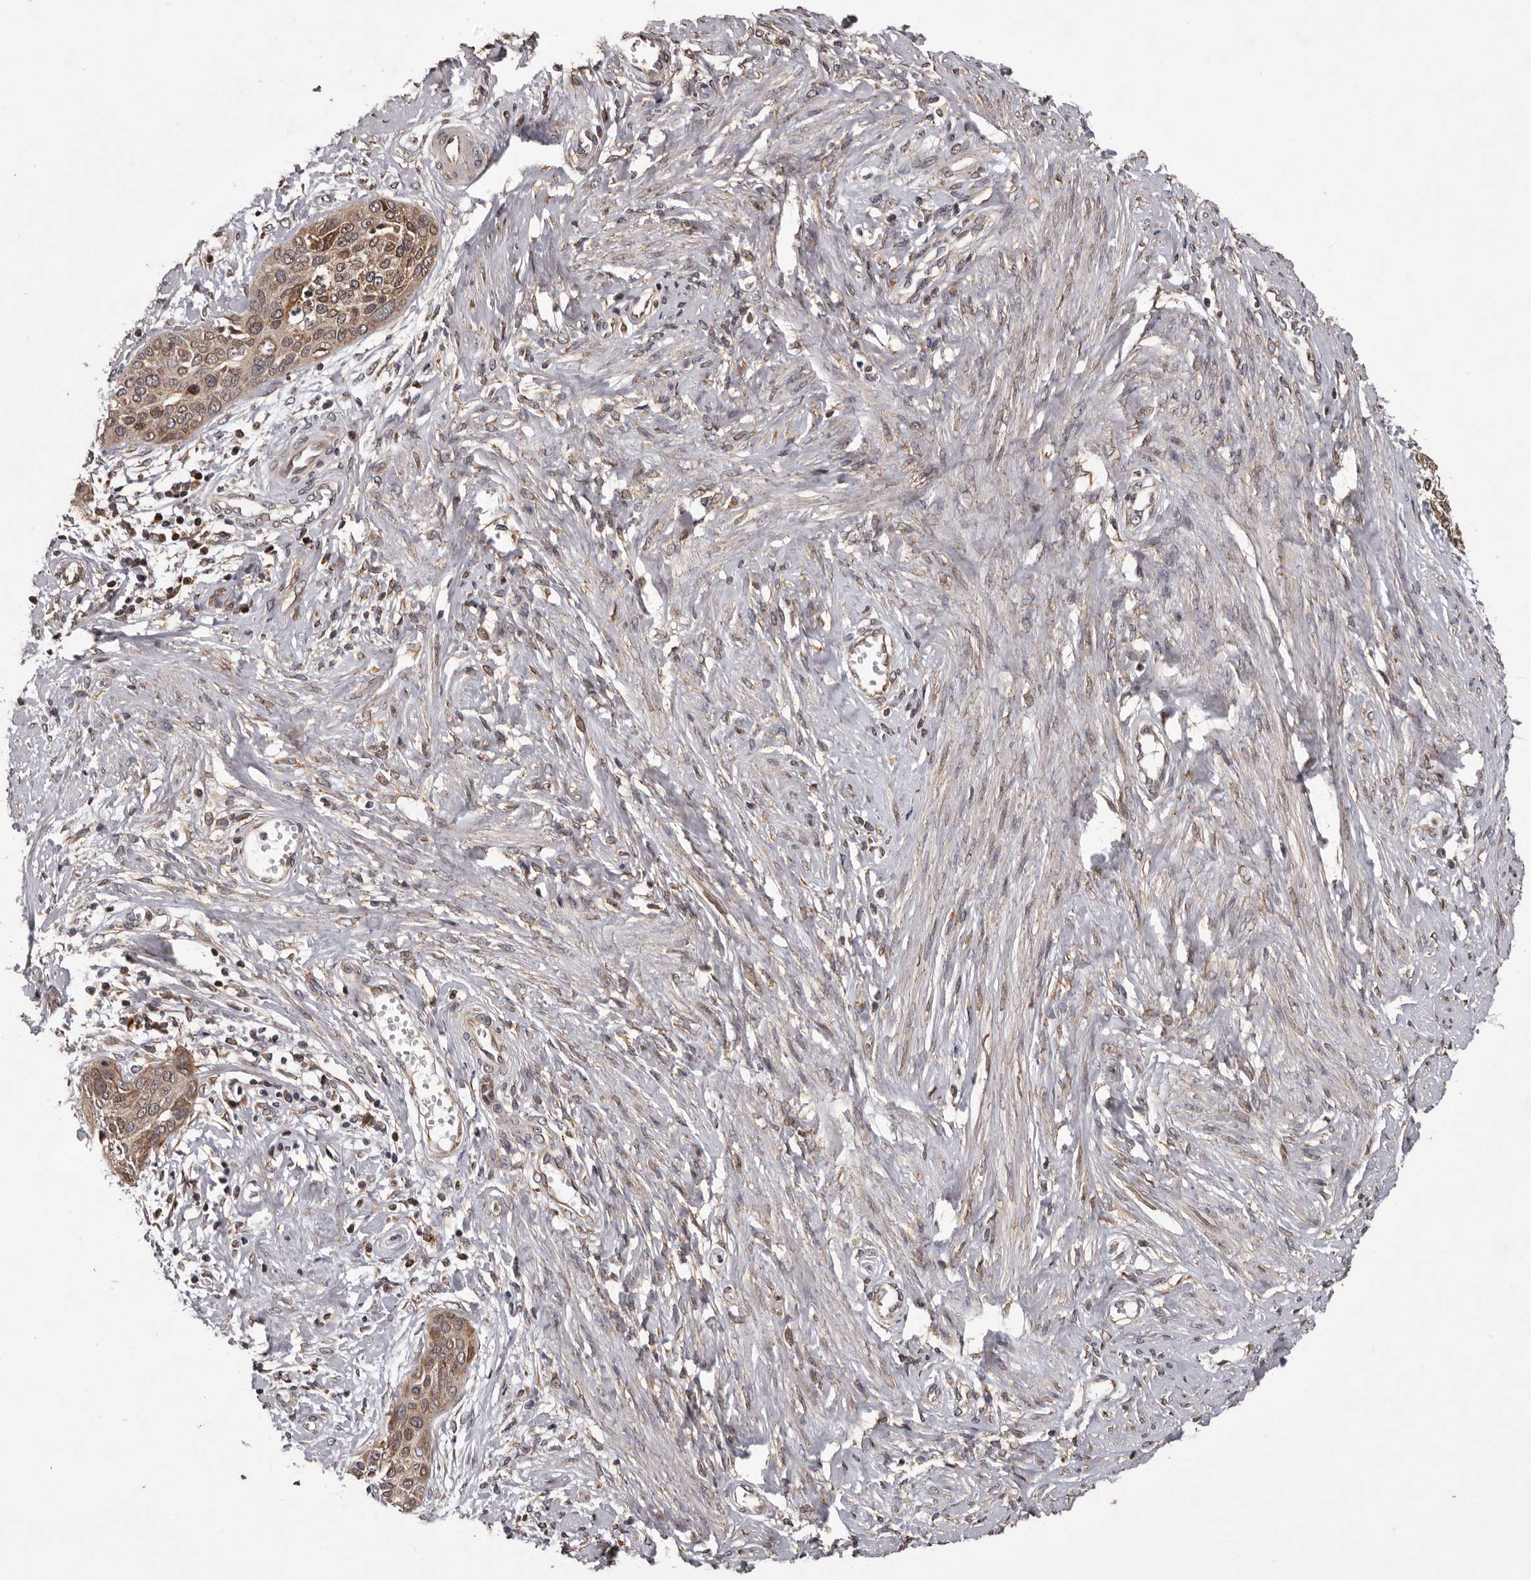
{"staining": {"intensity": "moderate", "quantity": "<25%", "location": "cytoplasmic/membranous"}, "tissue": "cervical cancer", "cell_type": "Tumor cells", "image_type": "cancer", "snomed": [{"axis": "morphology", "description": "Squamous cell carcinoma, NOS"}, {"axis": "topography", "description": "Cervix"}], "caption": "Protein expression analysis of human squamous cell carcinoma (cervical) reveals moderate cytoplasmic/membranous staining in about <25% of tumor cells.", "gene": "GADD45B", "patient": {"sex": "female", "age": 37}}